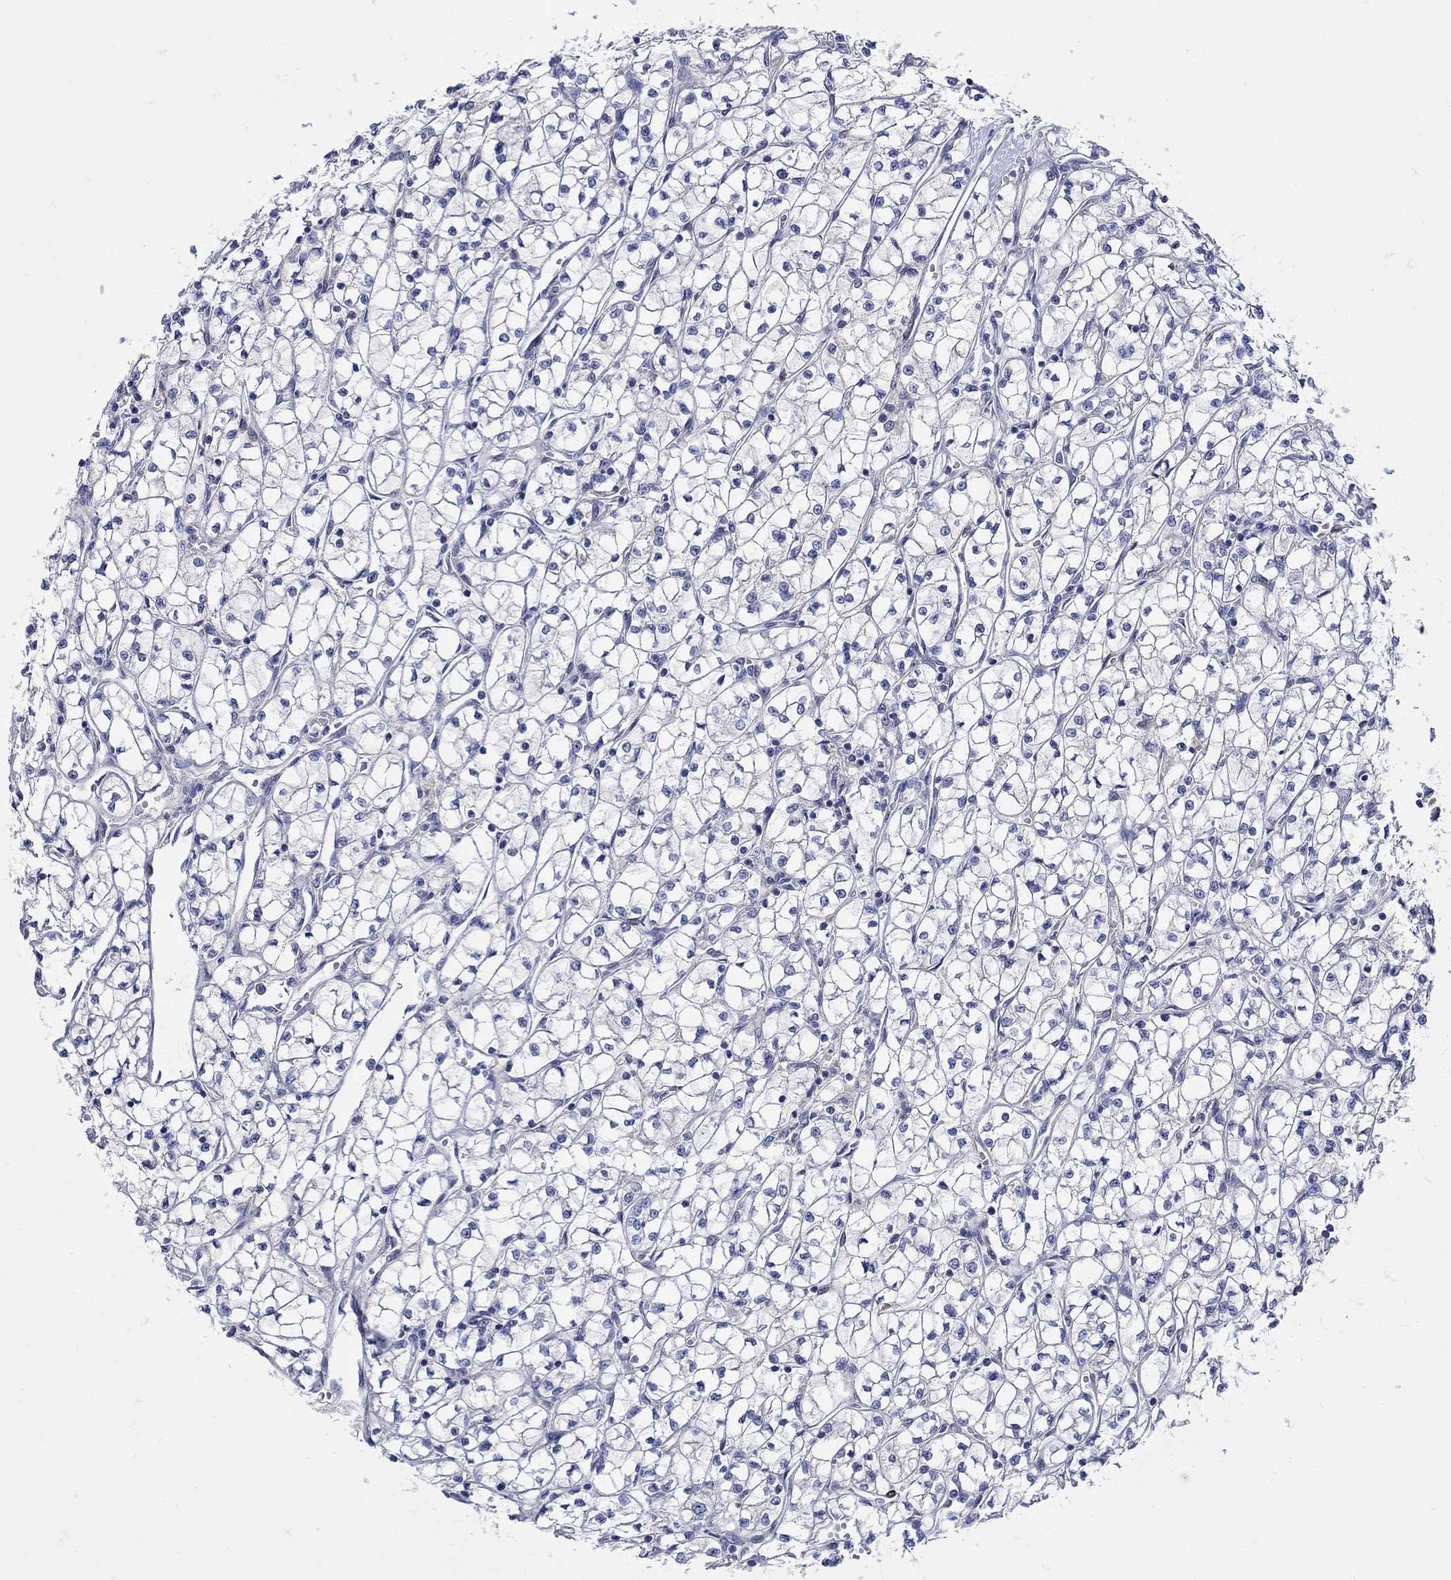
{"staining": {"intensity": "negative", "quantity": "none", "location": "none"}, "tissue": "renal cancer", "cell_type": "Tumor cells", "image_type": "cancer", "snomed": [{"axis": "morphology", "description": "Adenocarcinoma, NOS"}, {"axis": "topography", "description": "Kidney"}], "caption": "An IHC photomicrograph of renal cancer is shown. There is no staining in tumor cells of renal cancer.", "gene": "MSI1", "patient": {"sex": "female", "age": 64}}